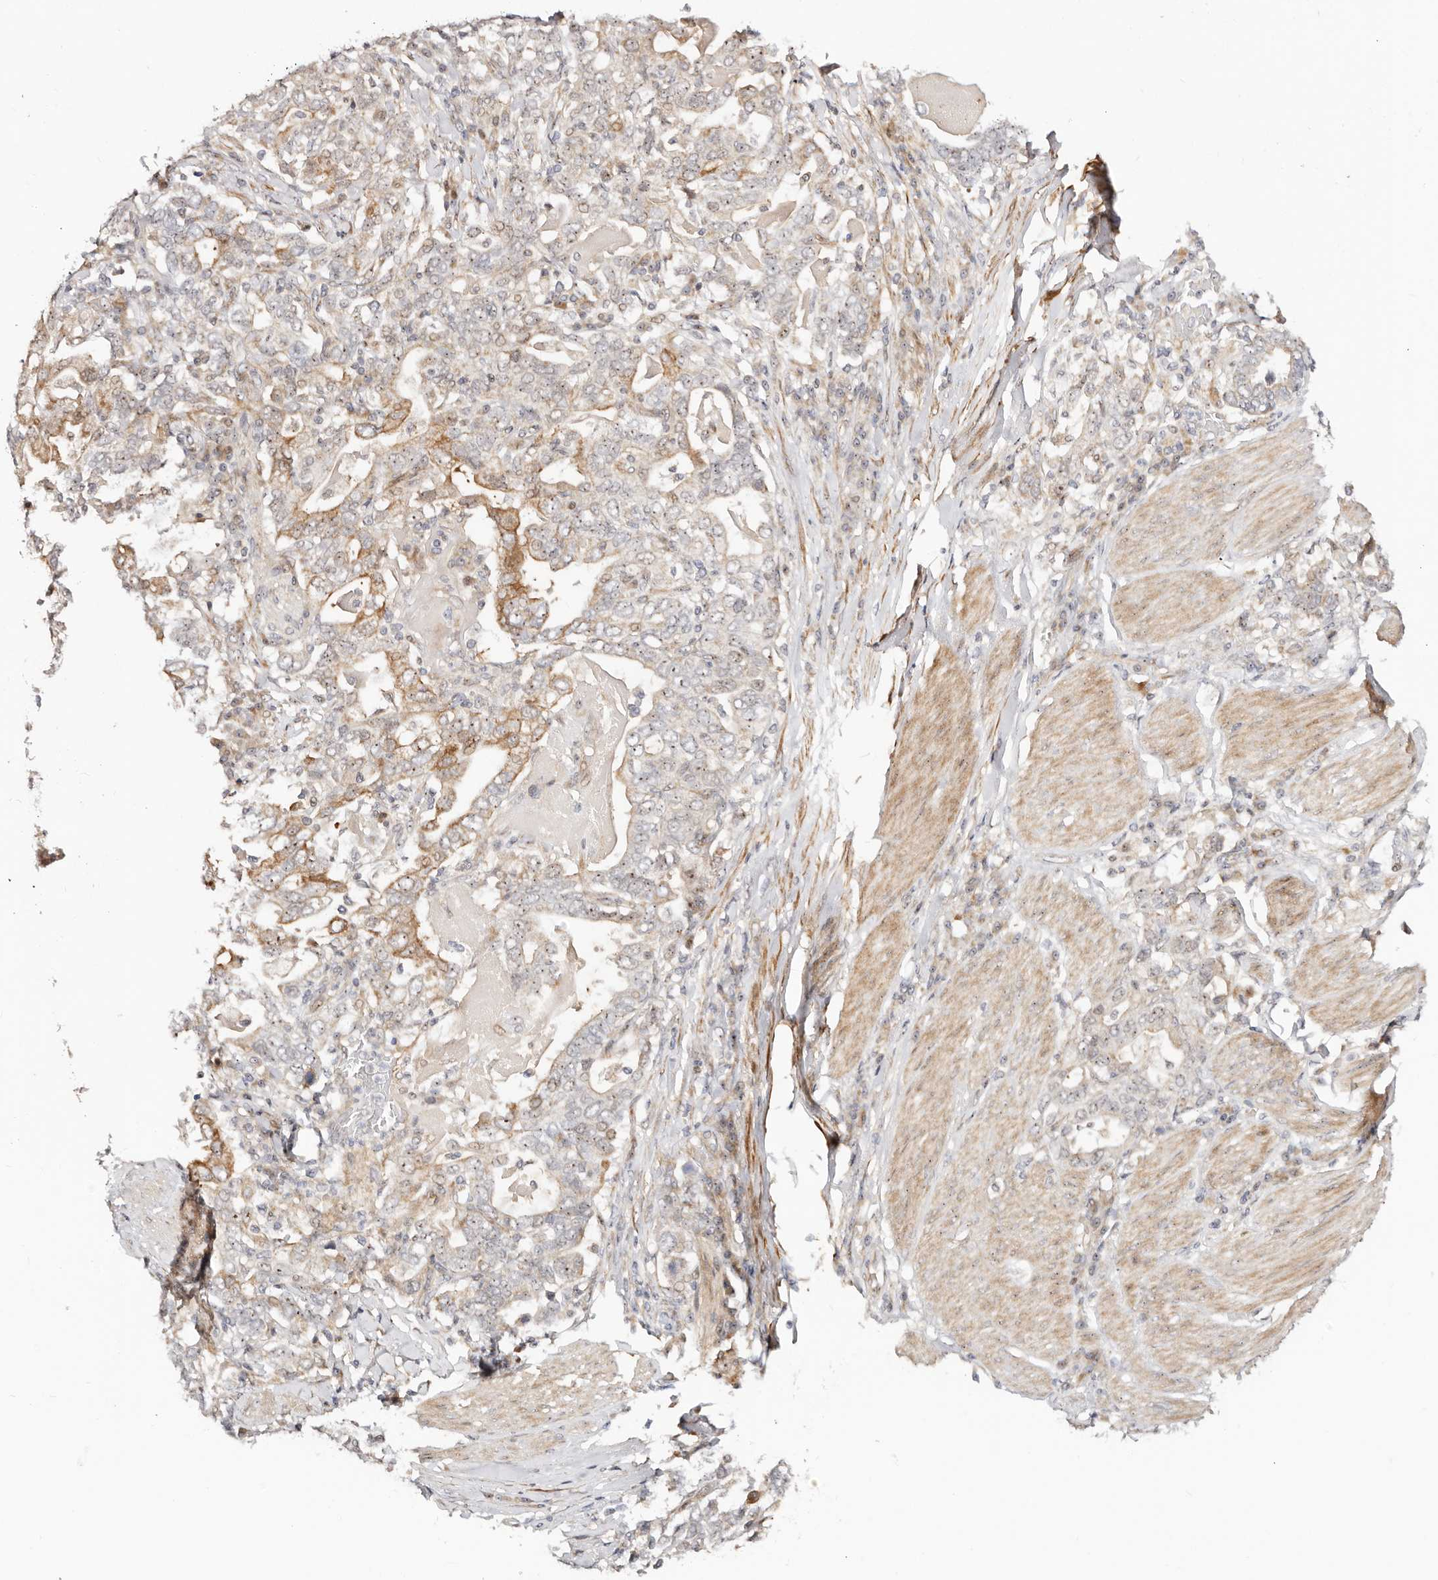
{"staining": {"intensity": "moderate", "quantity": "<25%", "location": "cytoplasmic/membranous"}, "tissue": "stomach cancer", "cell_type": "Tumor cells", "image_type": "cancer", "snomed": [{"axis": "morphology", "description": "Adenocarcinoma, NOS"}, {"axis": "topography", "description": "Stomach, upper"}], "caption": "Immunohistochemical staining of adenocarcinoma (stomach) demonstrates low levels of moderate cytoplasmic/membranous protein staining in approximately <25% of tumor cells.", "gene": "ODF2L", "patient": {"sex": "male", "age": 62}}